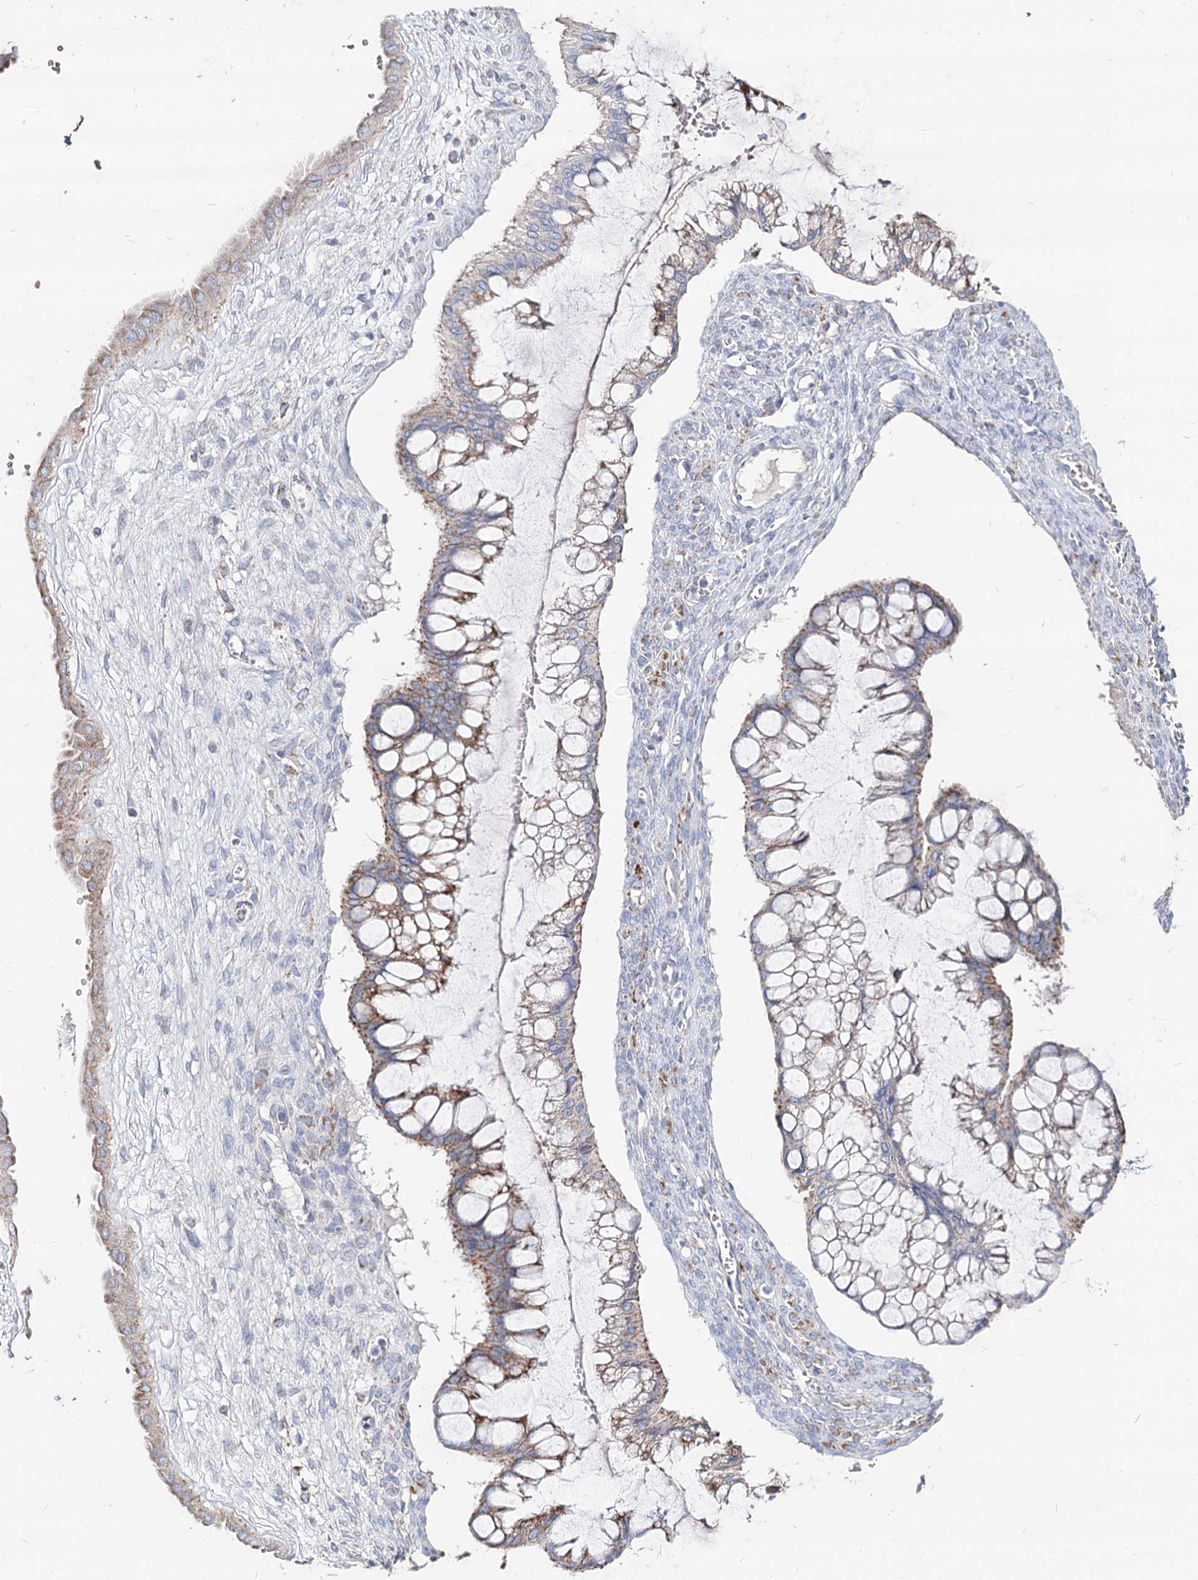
{"staining": {"intensity": "moderate", "quantity": "25%-75%", "location": "cytoplasmic/membranous"}, "tissue": "ovarian cancer", "cell_type": "Tumor cells", "image_type": "cancer", "snomed": [{"axis": "morphology", "description": "Cystadenocarcinoma, mucinous, NOS"}, {"axis": "topography", "description": "Ovary"}], "caption": "The immunohistochemical stain highlights moderate cytoplasmic/membranous expression in tumor cells of ovarian mucinous cystadenocarcinoma tissue.", "gene": "MCCC2", "patient": {"sex": "female", "age": 73}}